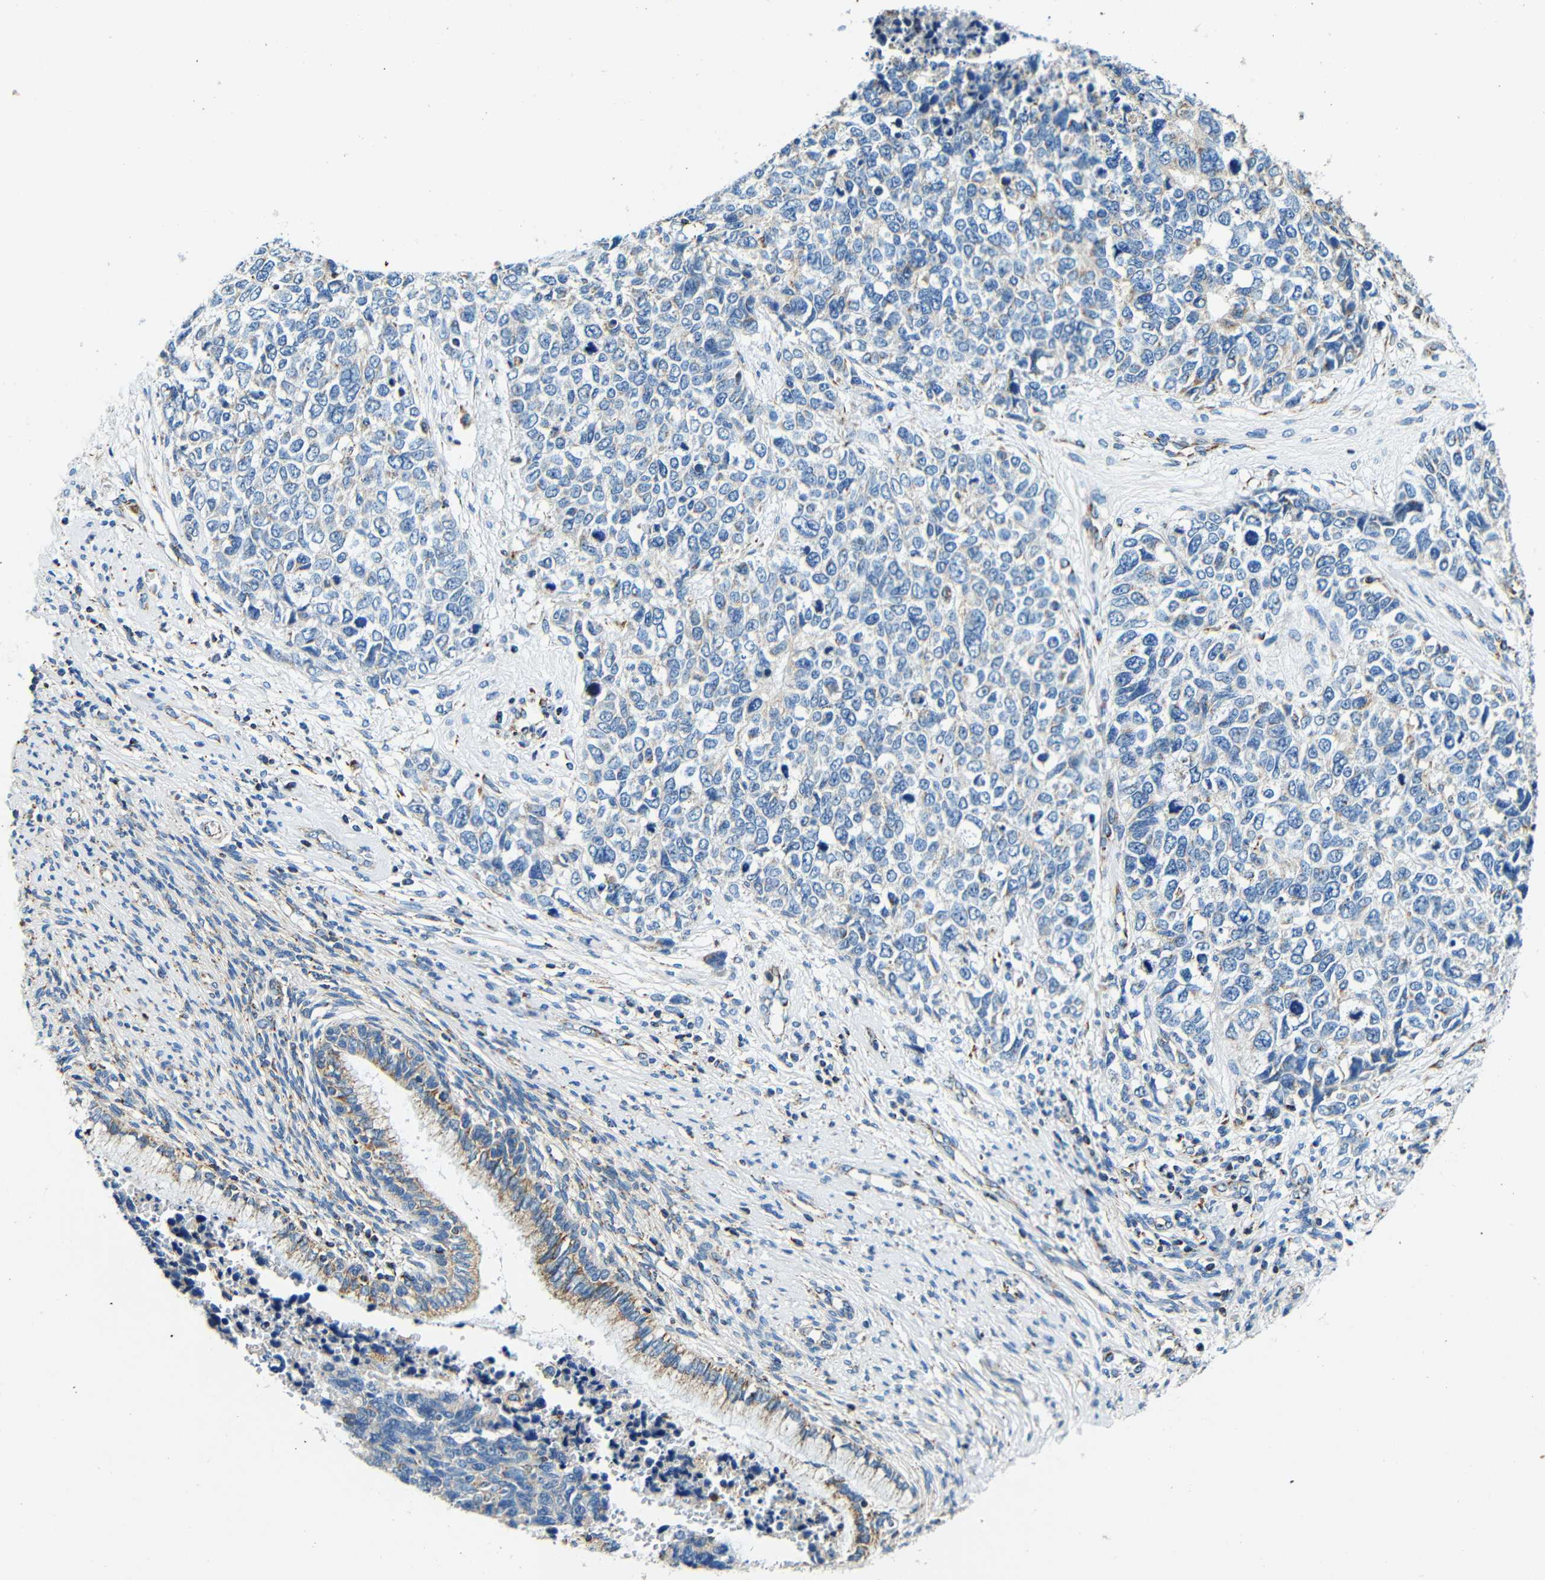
{"staining": {"intensity": "weak", "quantity": "<25%", "location": "cytoplasmic/membranous"}, "tissue": "cervical cancer", "cell_type": "Tumor cells", "image_type": "cancer", "snomed": [{"axis": "morphology", "description": "Squamous cell carcinoma, NOS"}, {"axis": "topography", "description": "Cervix"}], "caption": "There is no significant staining in tumor cells of cervical cancer. Nuclei are stained in blue.", "gene": "GALNT18", "patient": {"sex": "female", "age": 63}}